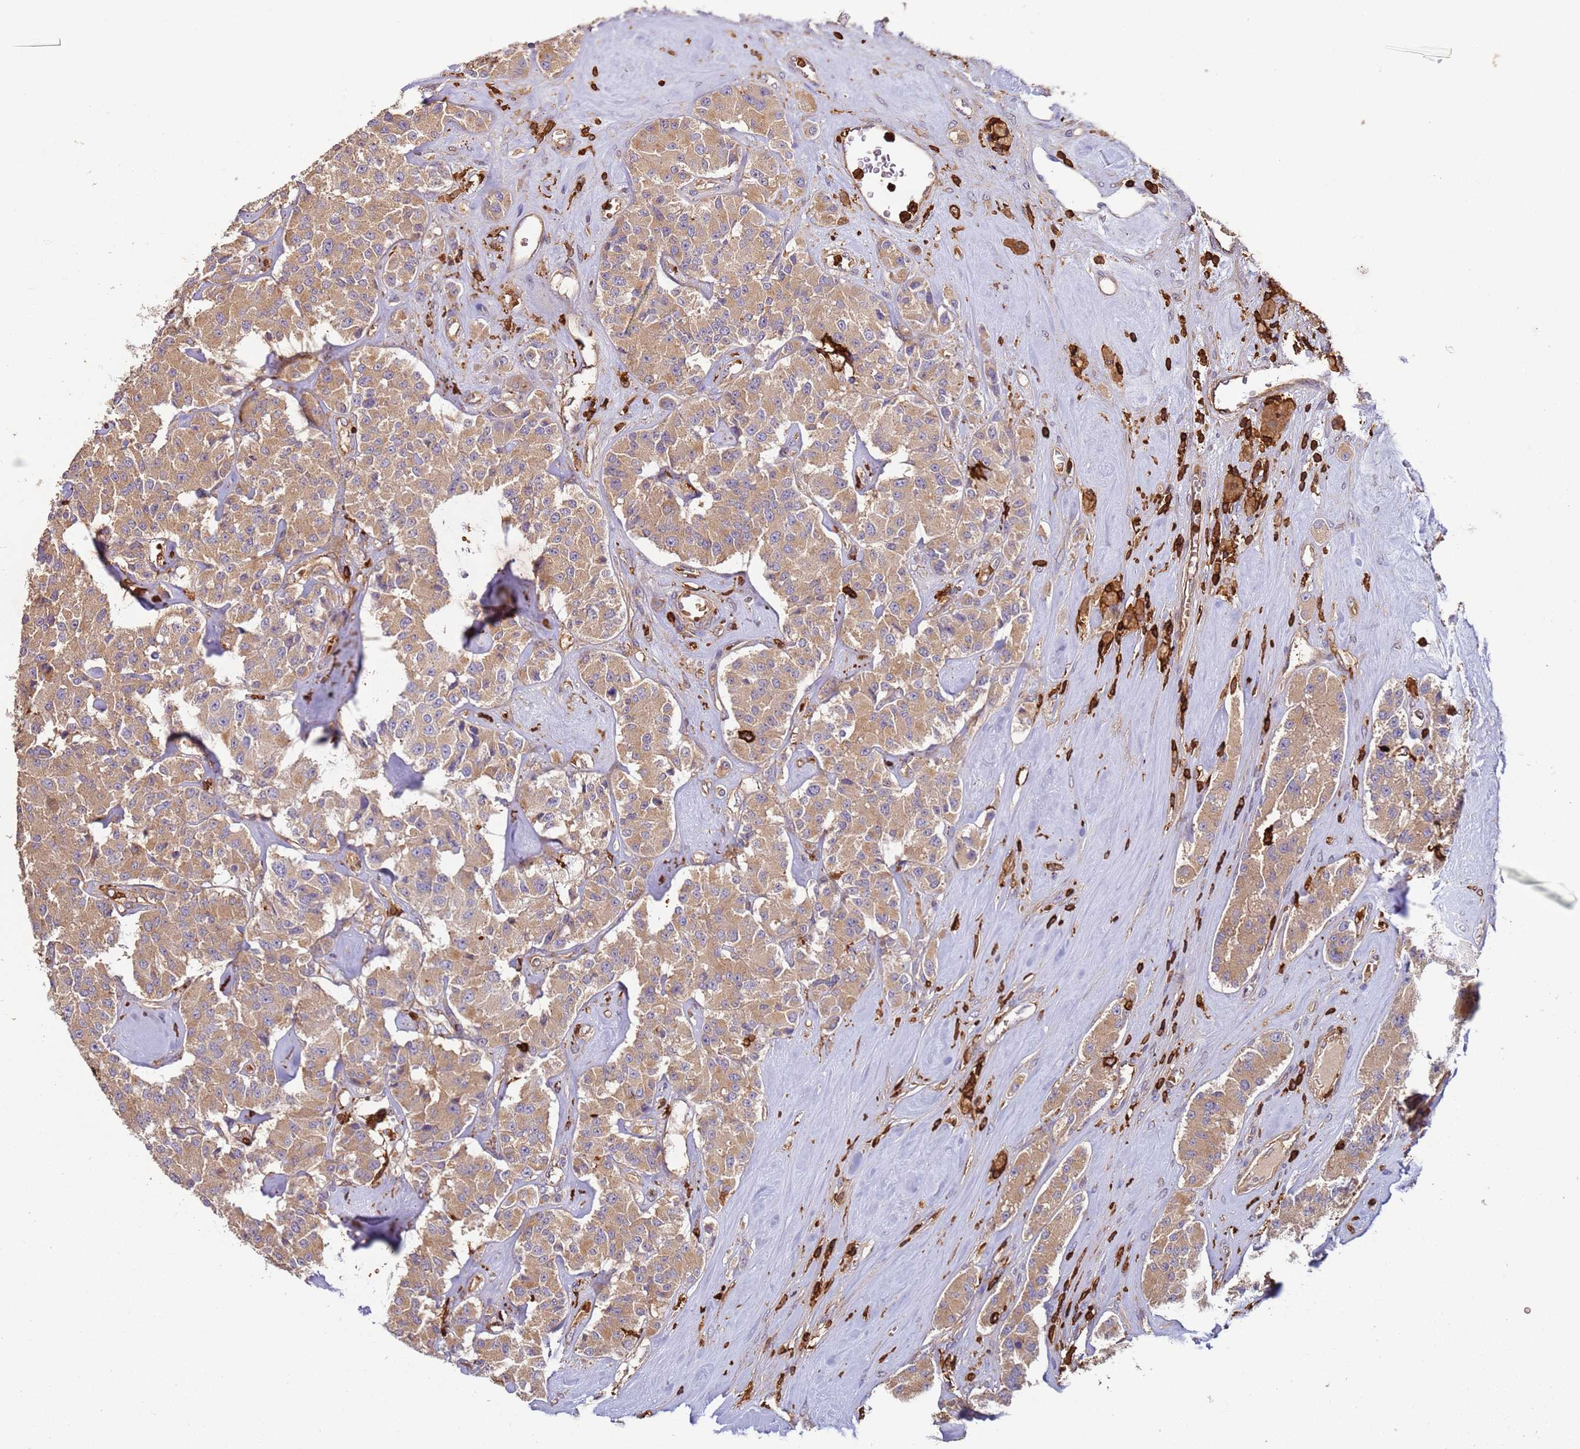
{"staining": {"intensity": "moderate", "quantity": ">75%", "location": "cytoplasmic/membranous"}, "tissue": "carcinoid", "cell_type": "Tumor cells", "image_type": "cancer", "snomed": [{"axis": "morphology", "description": "Carcinoid, malignant, NOS"}, {"axis": "topography", "description": "Pancreas"}], "caption": "Carcinoid stained with DAB immunohistochemistry (IHC) shows medium levels of moderate cytoplasmic/membranous expression in approximately >75% of tumor cells.", "gene": "OR6P1", "patient": {"sex": "male", "age": 41}}